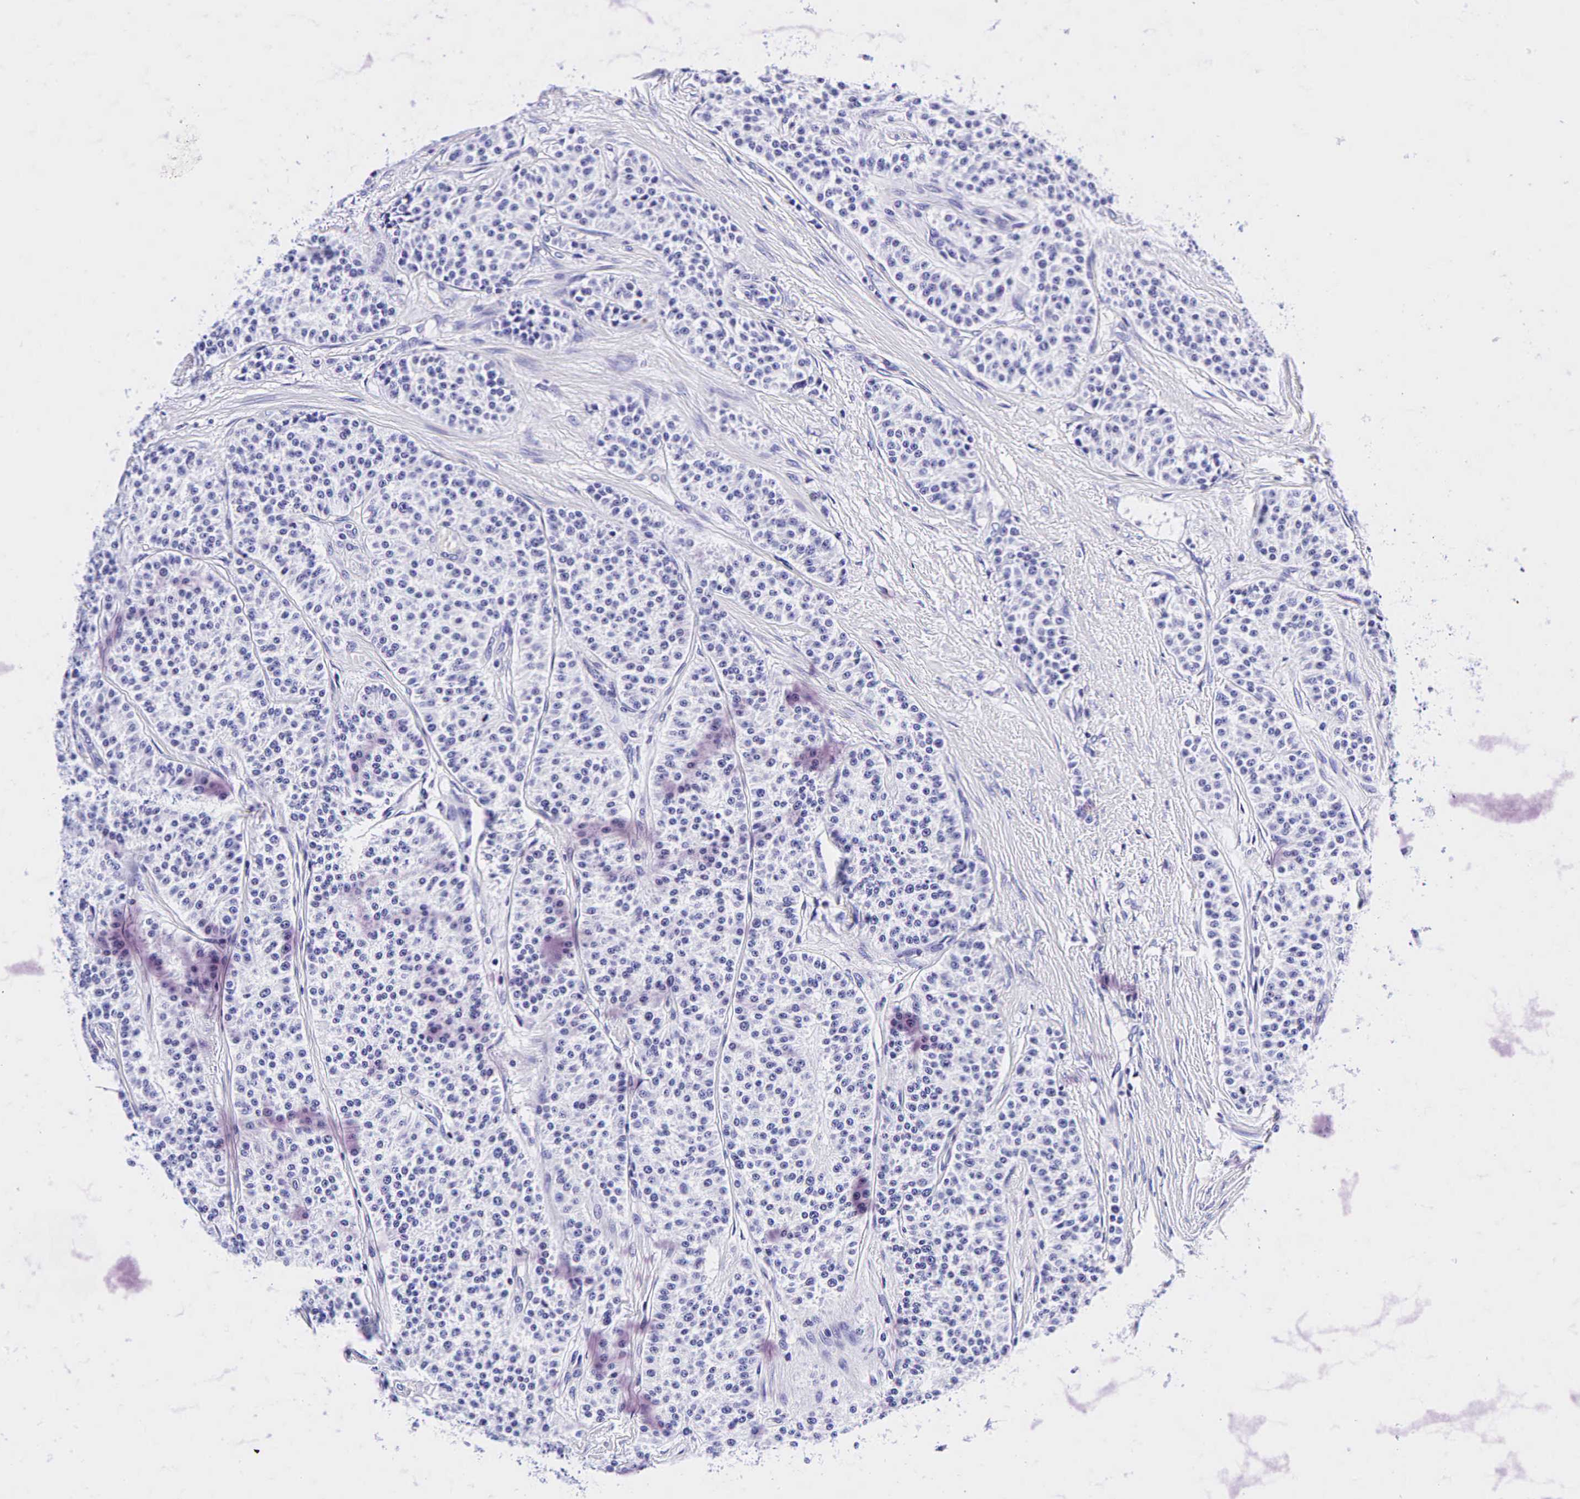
{"staining": {"intensity": "negative", "quantity": "none", "location": "none"}, "tissue": "carcinoid", "cell_type": "Tumor cells", "image_type": "cancer", "snomed": [{"axis": "morphology", "description": "Carcinoid, malignant, NOS"}, {"axis": "topography", "description": "Stomach"}], "caption": "Immunohistochemistry (IHC) of carcinoid demonstrates no staining in tumor cells.", "gene": "GCG", "patient": {"sex": "female", "age": 76}}